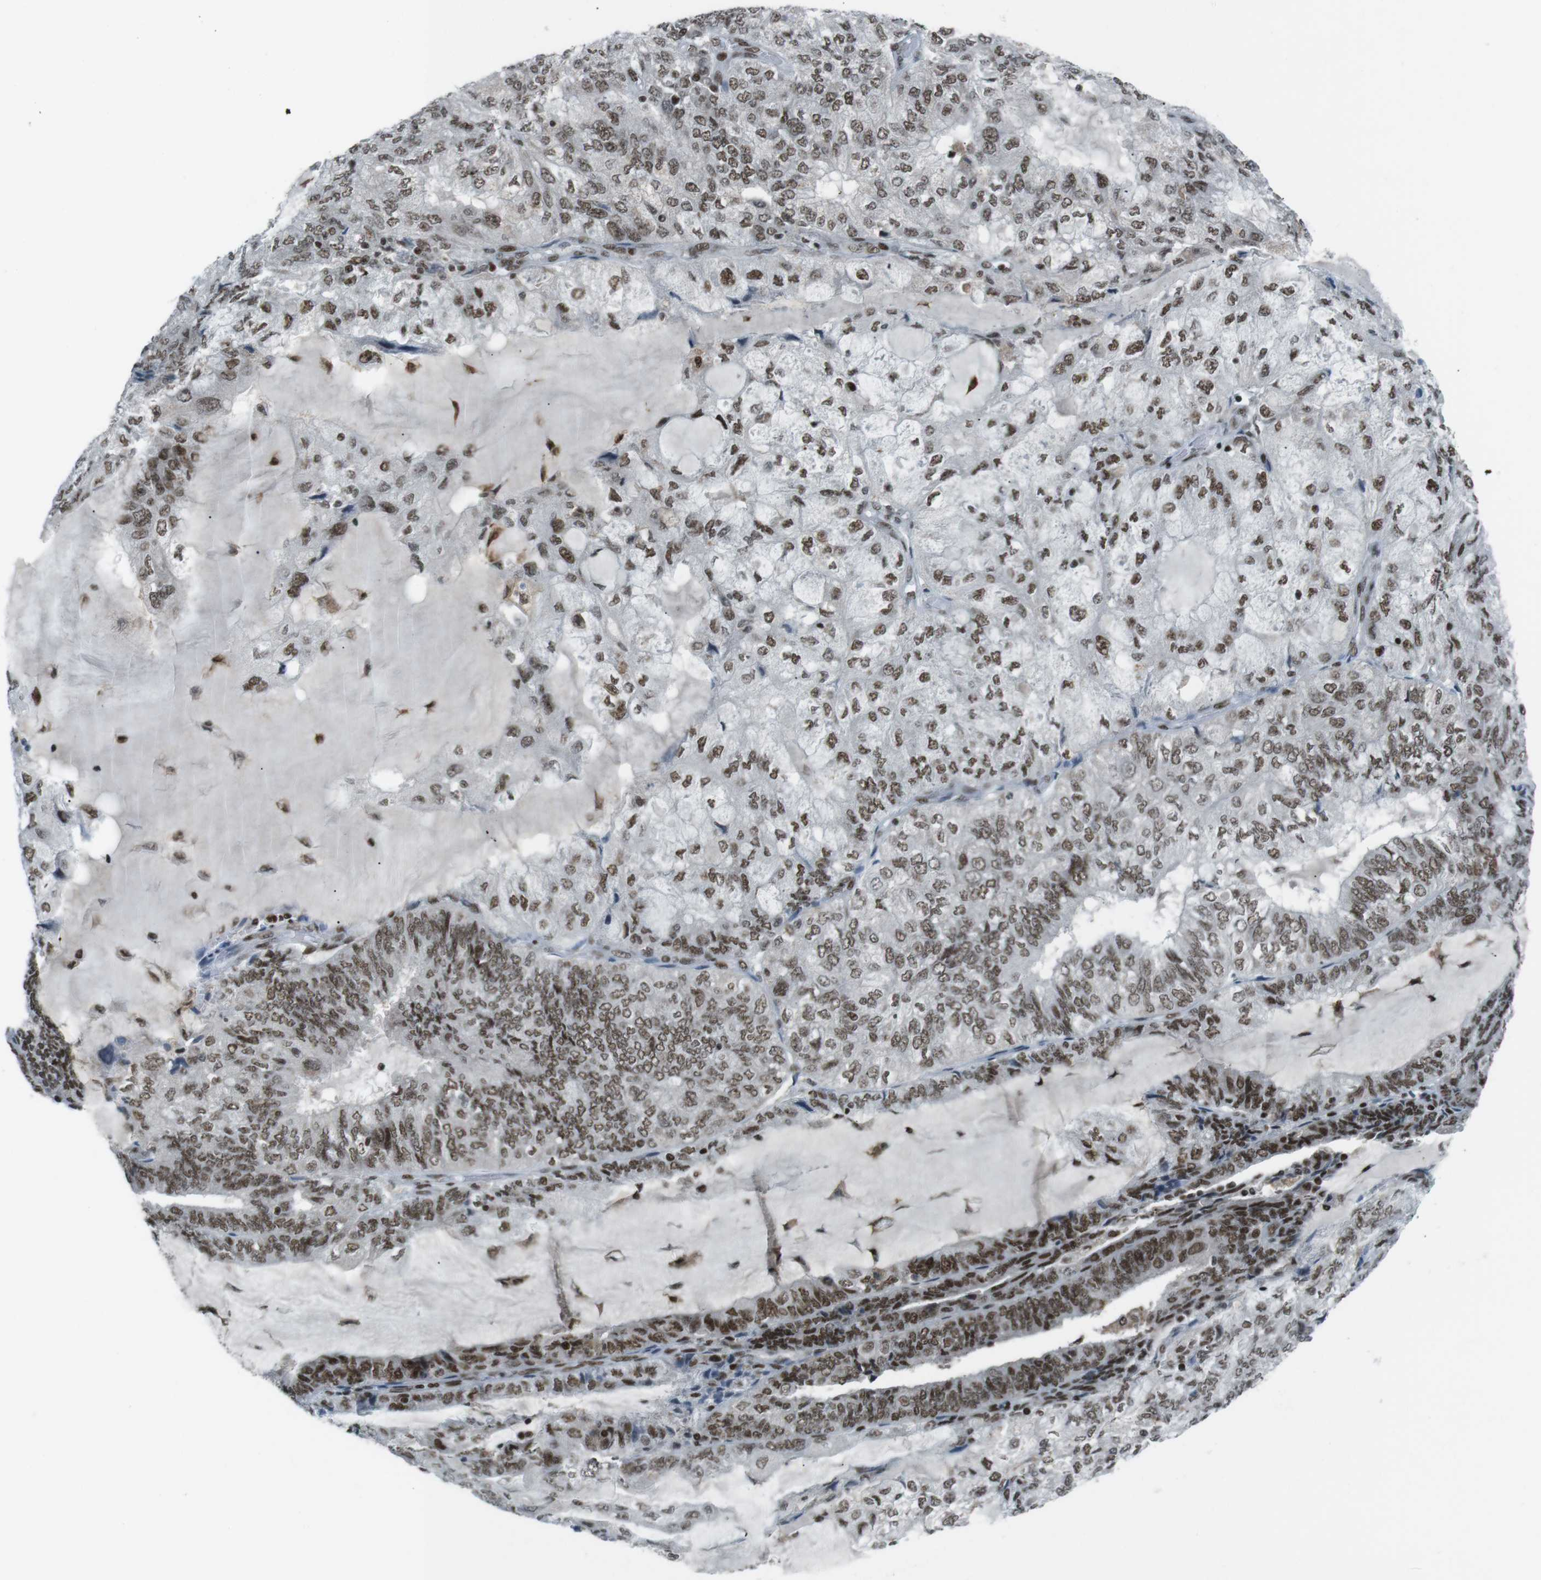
{"staining": {"intensity": "strong", "quantity": ">75%", "location": "nuclear"}, "tissue": "endometrial cancer", "cell_type": "Tumor cells", "image_type": "cancer", "snomed": [{"axis": "morphology", "description": "Adenocarcinoma, NOS"}, {"axis": "topography", "description": "Endometrium"}], "caption": "The immunohistochemical stain labels strong nuclear staining in tumor cells of endometrial cancer (adenocarcinoma) tissue.", "gene": "TAF1", "patient": {"sex": "female", "age": 81}}